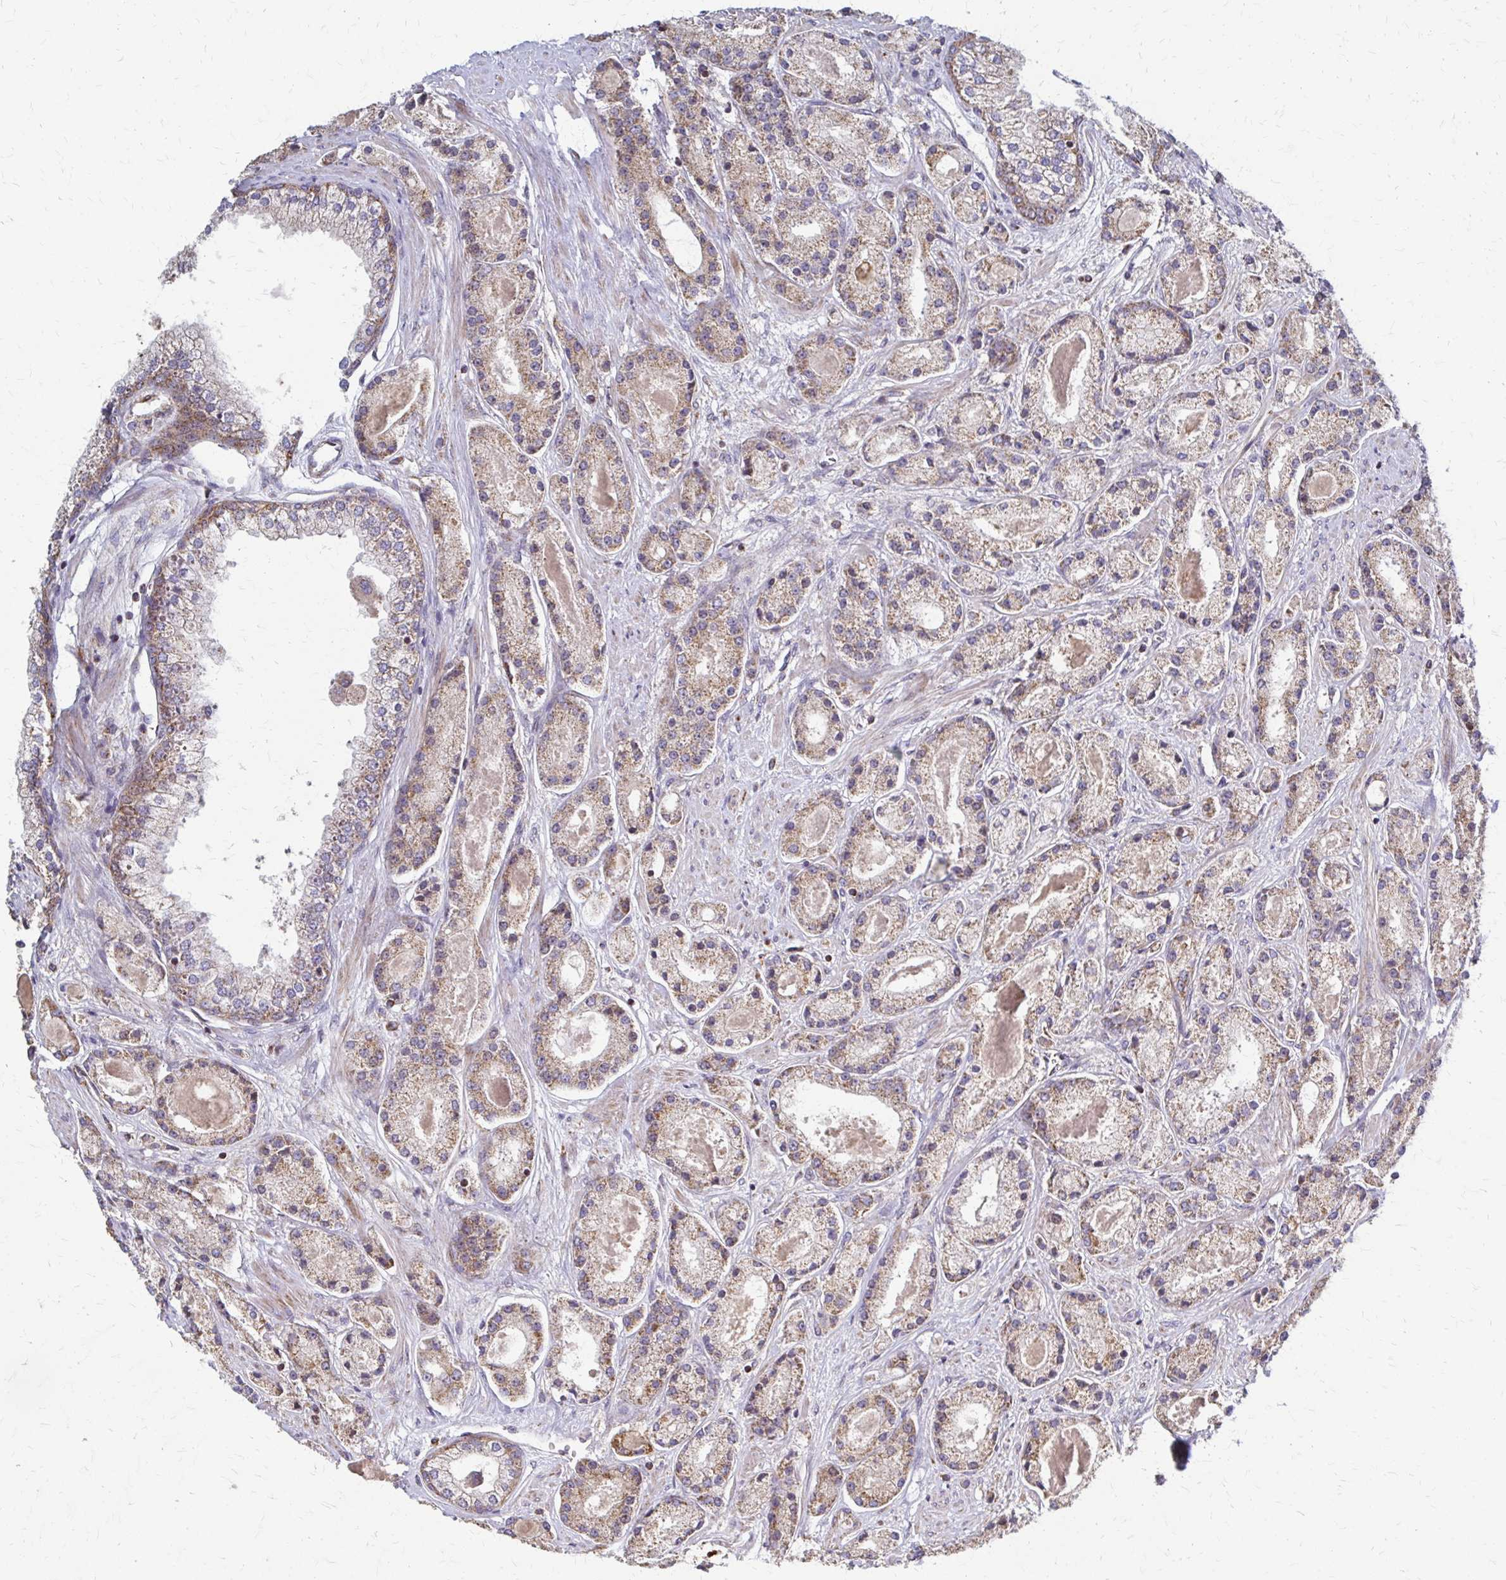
{"staining": {"intensity": "weak", "quantity": ">75%", "location": "cytoplasmic/membranous"}, "tissue": "prostate cancer", "cell_type": "Tumor cells", "image_type": "cancer", "snomed": [{"axis": "morphology", "description": "Adenocarcinoma, High grade"}, {"axis": "topography", "description": "Prostate"}], "caption": "High-magnification brightfield microscopy of prostate high-grade adenocarcinoma stained with DAB (brown) and counterstained with hematoxylin (blue). tumor cells exhibit weak cytoplasmic/membranous staining is seen in about>75% of cells.", "gene": "EEF2", "patient": {"sex": "male", "age": 67}}